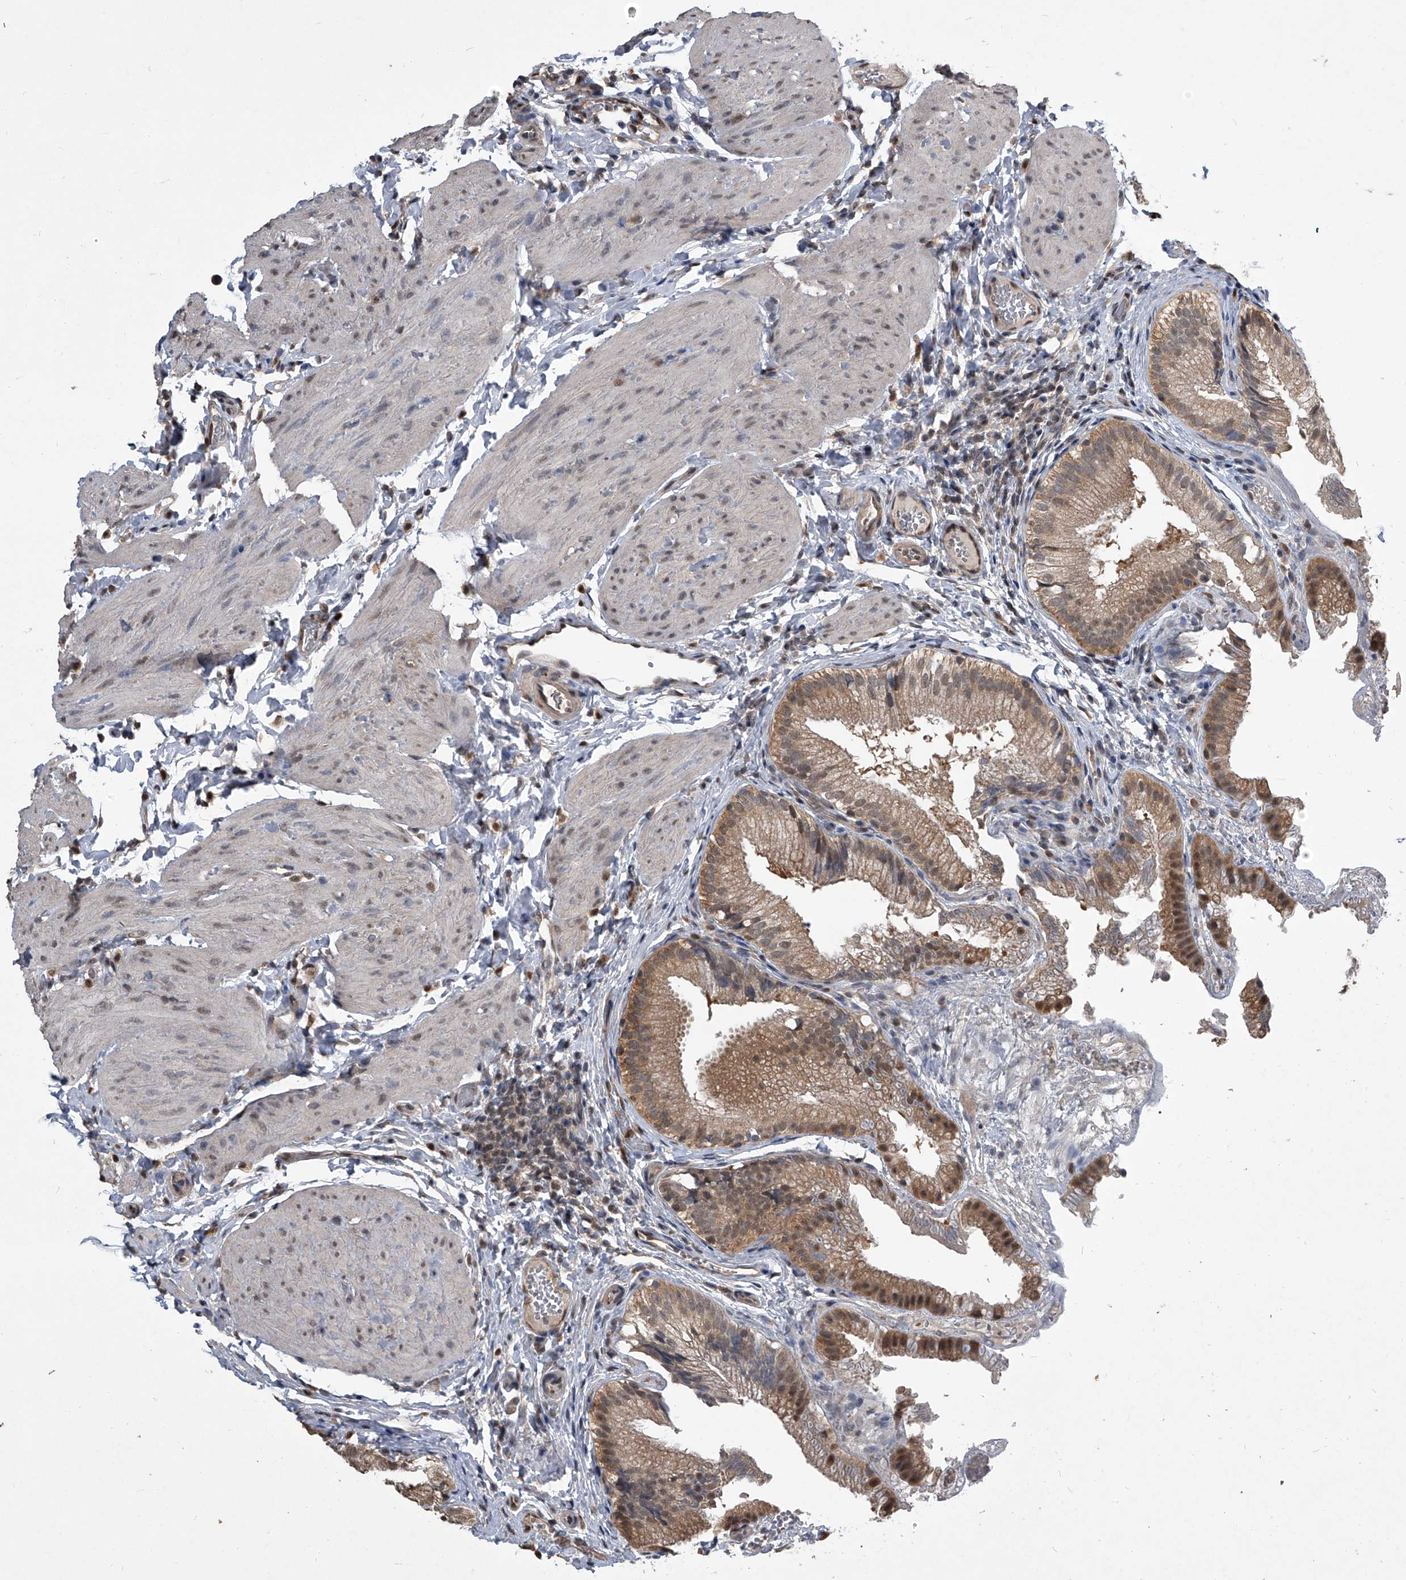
{"staining": {"intensity": "moderate", "quantity": ">75%", "location": "cytoplasmic/membranous,nuclear"}, "tissue": "gallbladder", "cell_type": "Glandular cells", "image_type": "normal", "snomed": [{"axis": "morphology", "description": "Normal tissue, NOS"}, {"axis": "topography", "description": "Gallbladder"}], "caption": "Immunohistochemistry photomicrograph of benign gallbladder stained for a protein (brown), which reveals medium levels of moderate cytoplasmic/membranous,nuclear positivity in approximately >75% of glandular cells.", "gene": "TSNAX", "patient": {"sex": "female", "age": 30}}